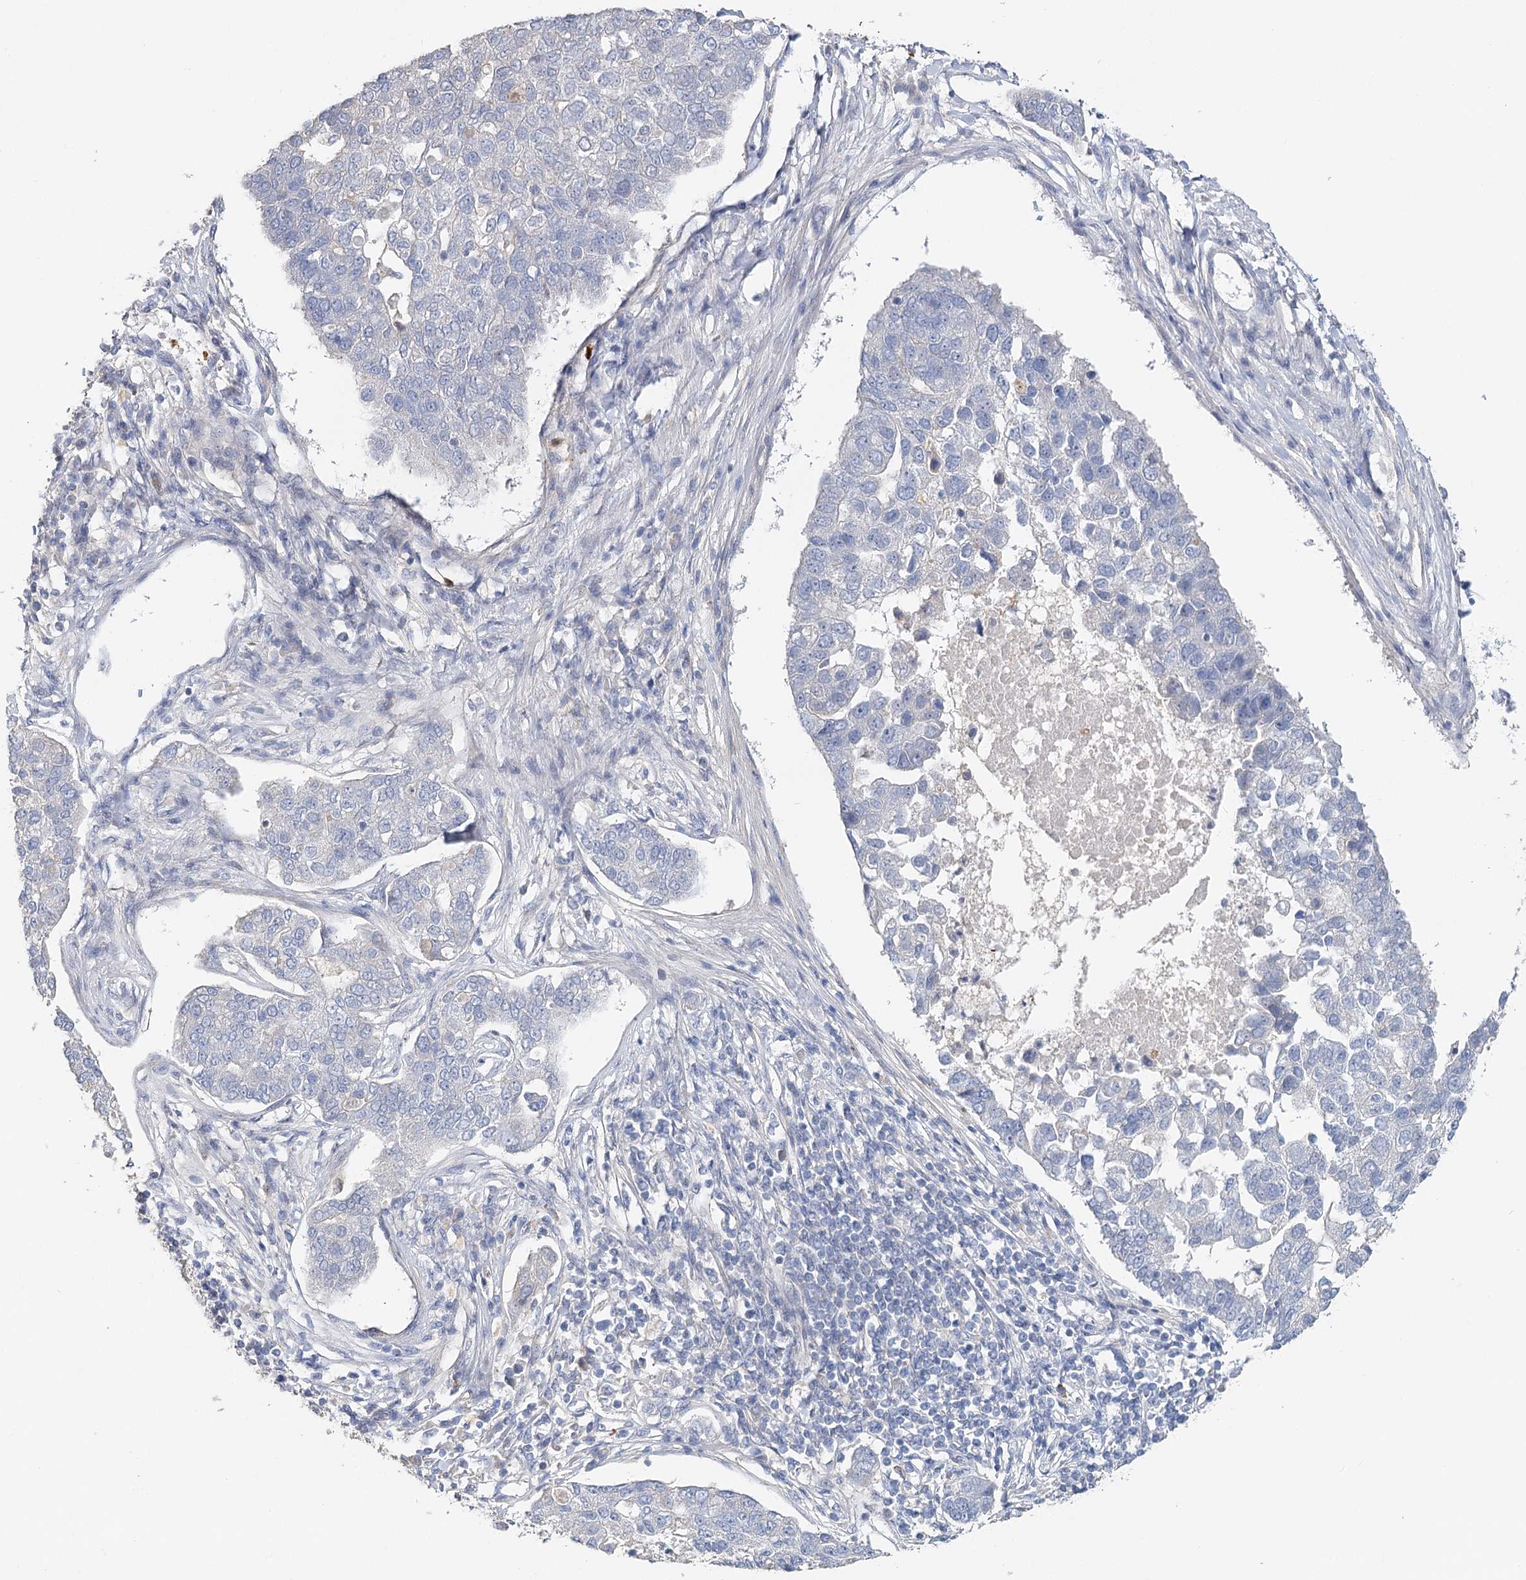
{"staining": {"intensity": "negative", "quantity": "none", "location": "none"}, "tissue": "pancreatic cancer", "cell_type": "Tumor cells", "image_type": "cancer", "snomed": [{"axis": "morphology", "description": "Adenocarcinoma, NOS"}, {"axis": "topography", "description": "Pancreas"}], "caption": "Tumor cells show no significant positivity in pancreatic cancer (adenocarcinoma).", "gene": "EPB41L5", "patient": {"sex": "female", "age": 61}}